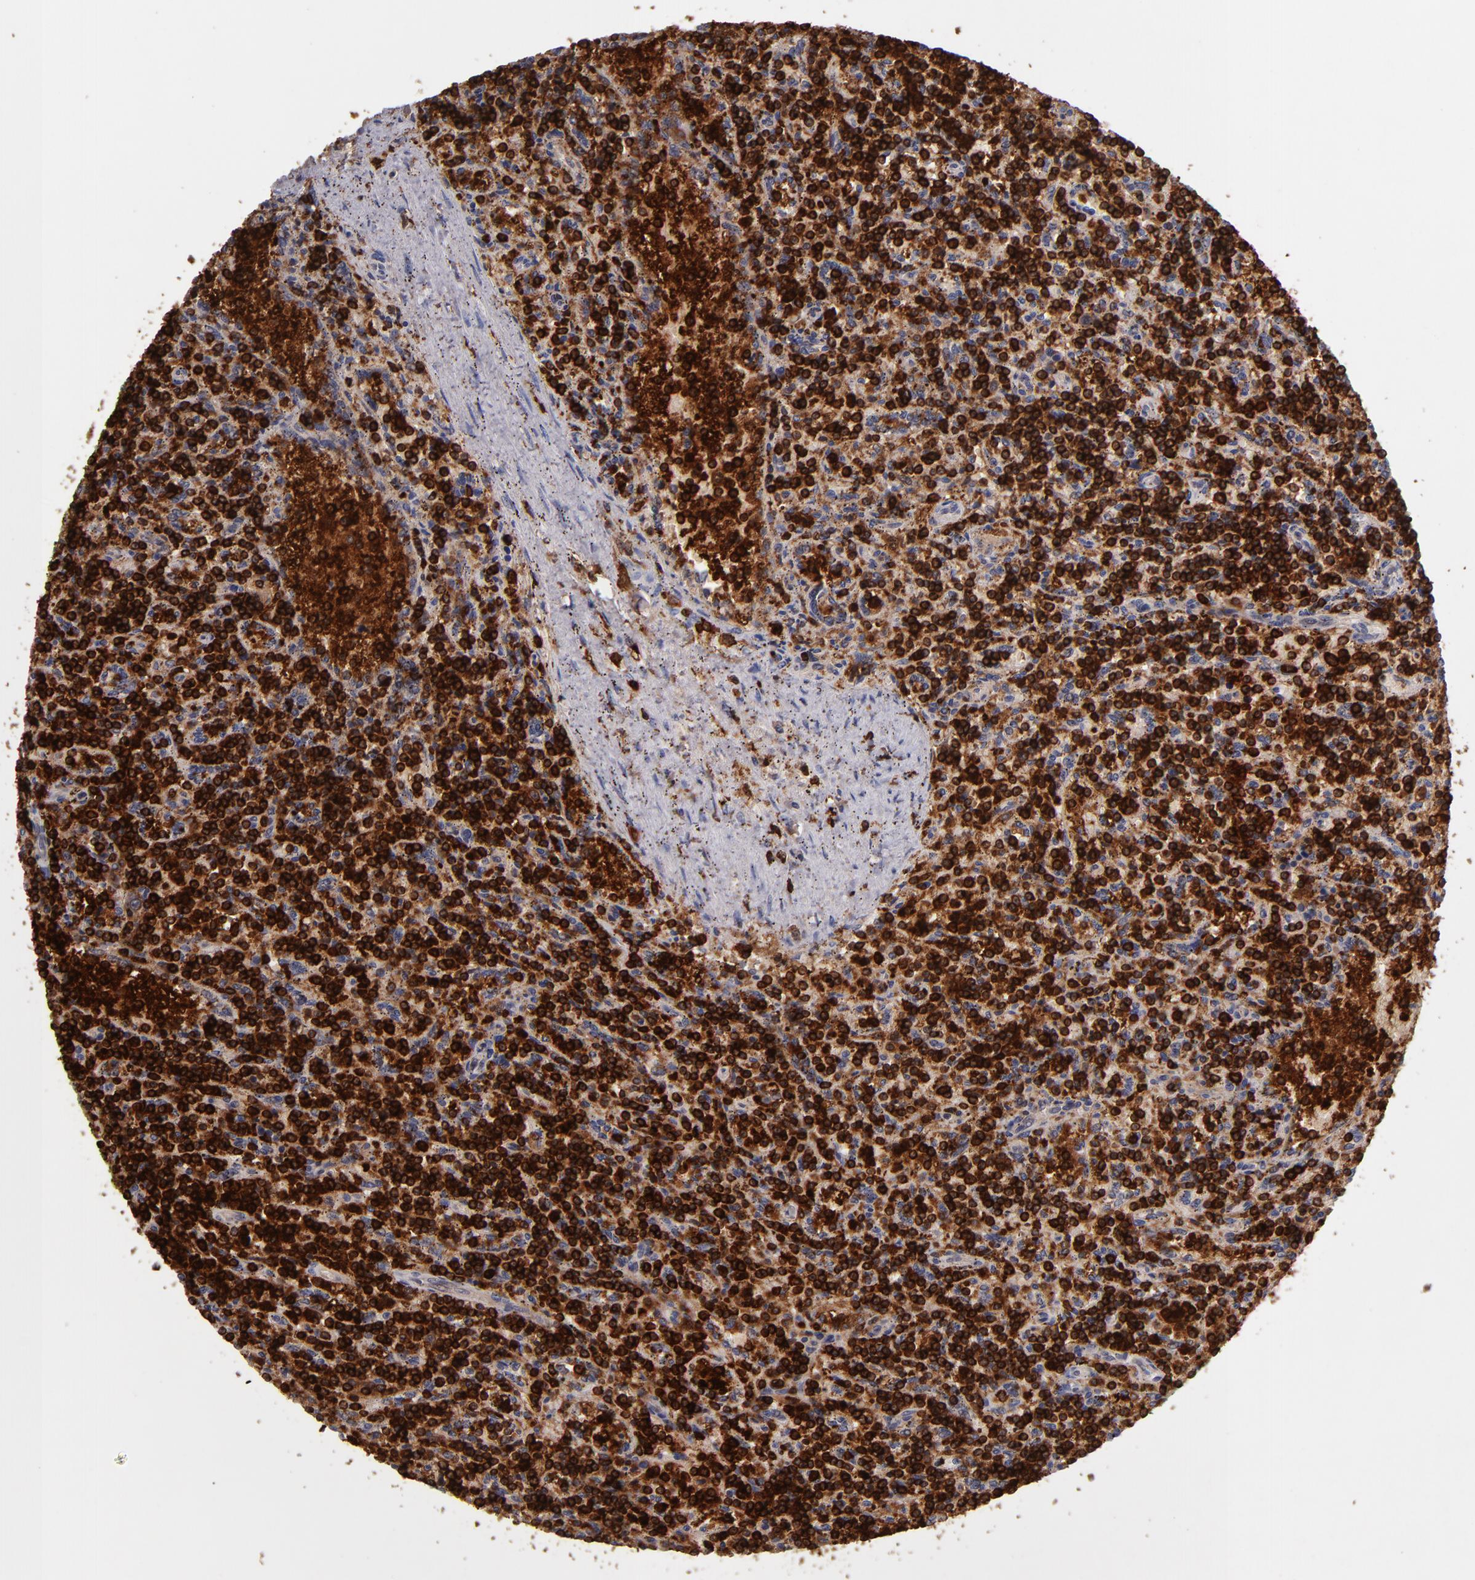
{"staining": {"intensity": "strong", "quantity": ">75%", "location": "cytoplasmic/membranous"}, "tissue": "lymphoma", "cell_type": "Tumor cells", "image_type": "cancer", "snomed": [{"axis": "morphology", "description": "Malignant lymphoma, non-Hodgkin's type, Low grade"}, {"axis": "topography", "description": "Spleen"}], "caption": "The immunohistochemical stain shows strong cytoplasmic/membranous staining in tumor cells of lymphoma tissue.", "gene": "WAS", "patient": {"sex": "male", "age": 73}}